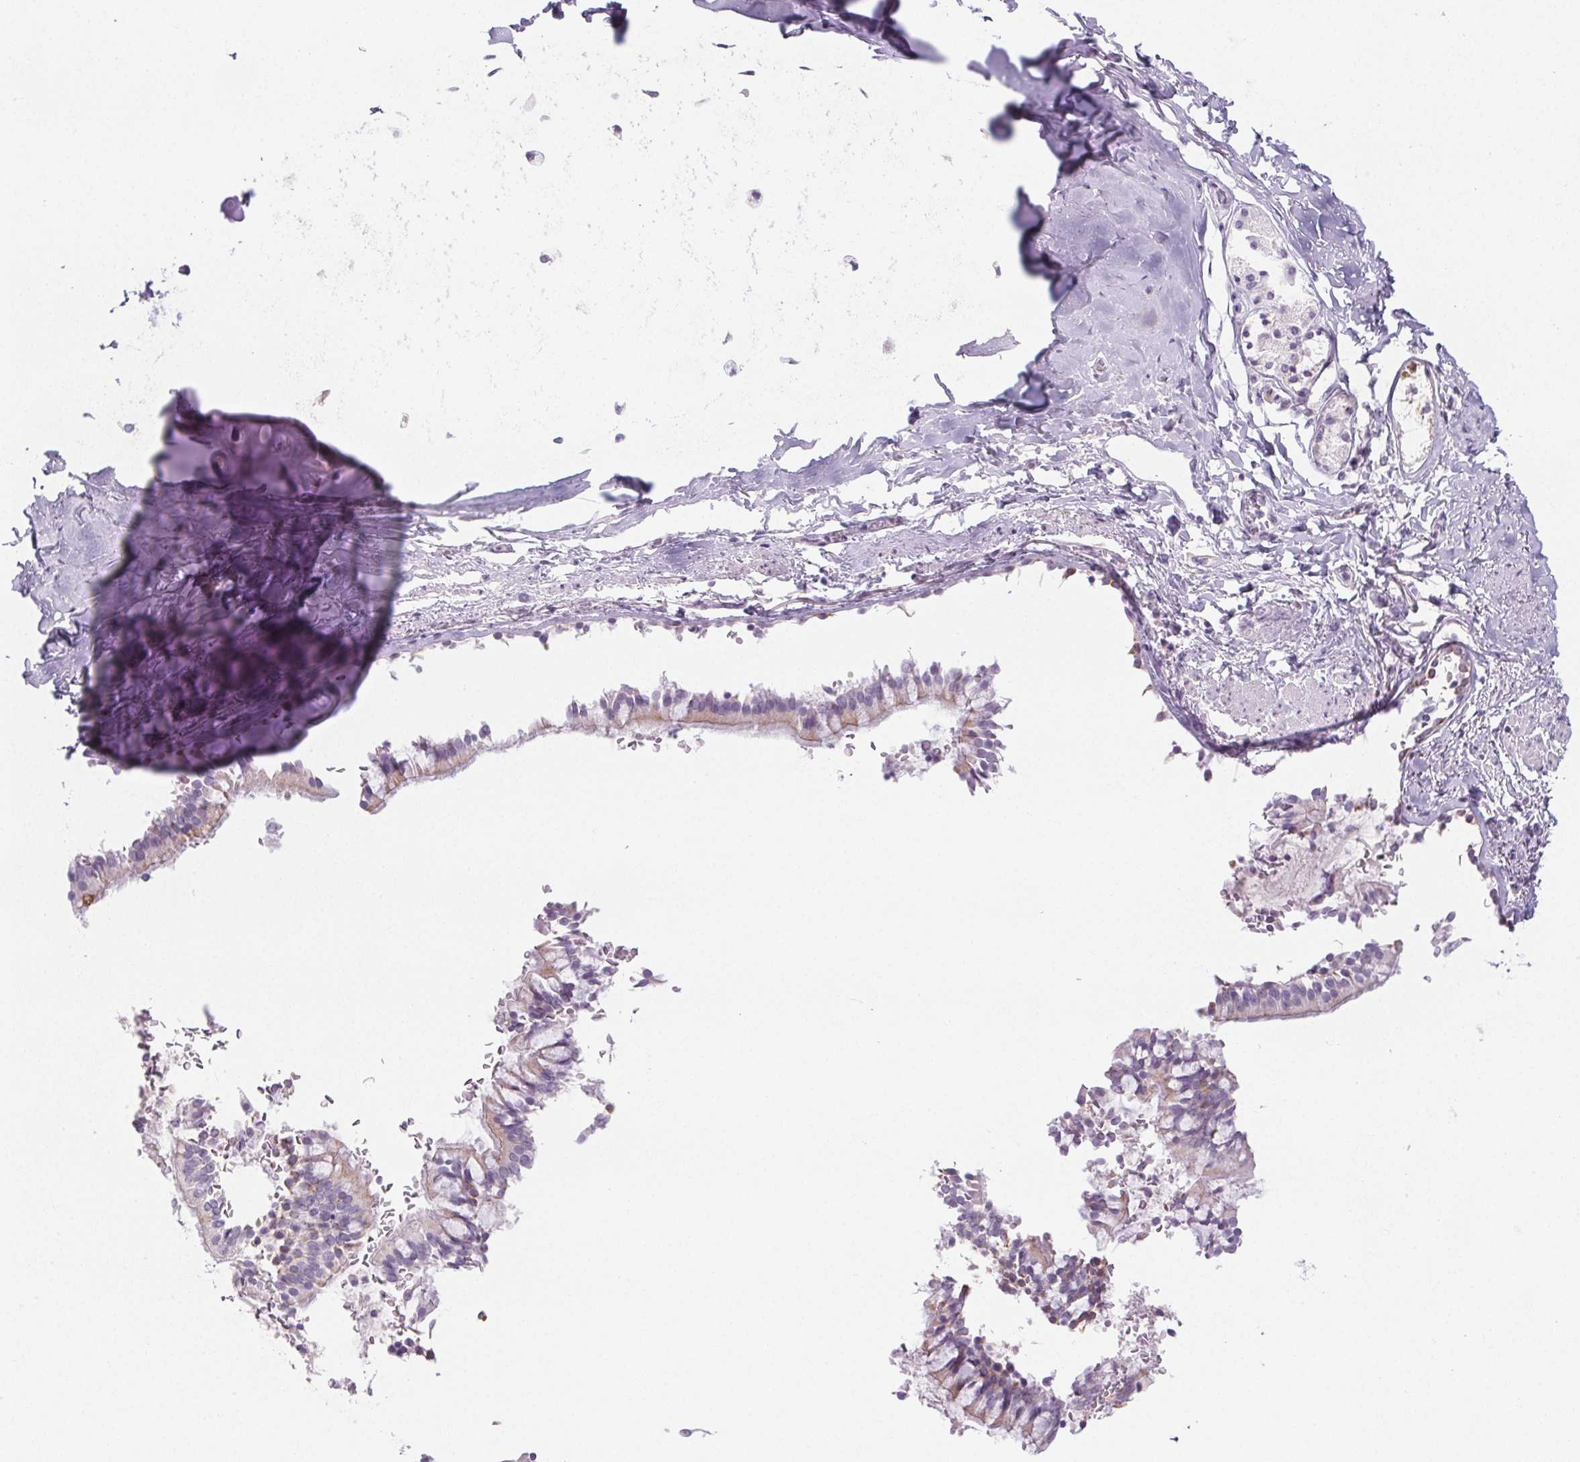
{"staining": {"intensity": "negative", "quantity": "none", "location": "none"}, "tissue": "soft tissue", "cell_type": "Chondrocytes", "image_type": "normal", "snomed": [{"axis": "morphology", "description": "Normal tissue, NOS"}, {"axis": "topography", "description": "Cartilage tissue"}, {"axis": "topography", "description": "Bronchus"}, {"axis": "topography", "description": "Peripheral nerve tissue"}], "caption": "IHC micrograph of normal soft tissue: soft tissue stained with DAB (3,3'-diaminobenzidine) shows no significant protein positivity in chondrocytes. (Stains: DAB immunohistochemistry (IHC) with hematoxylin counter stain, Microscopy: brightfield microscopy at high magnification).", "gene": "PI3", "patient": {"sex": "male", "age": 67}}